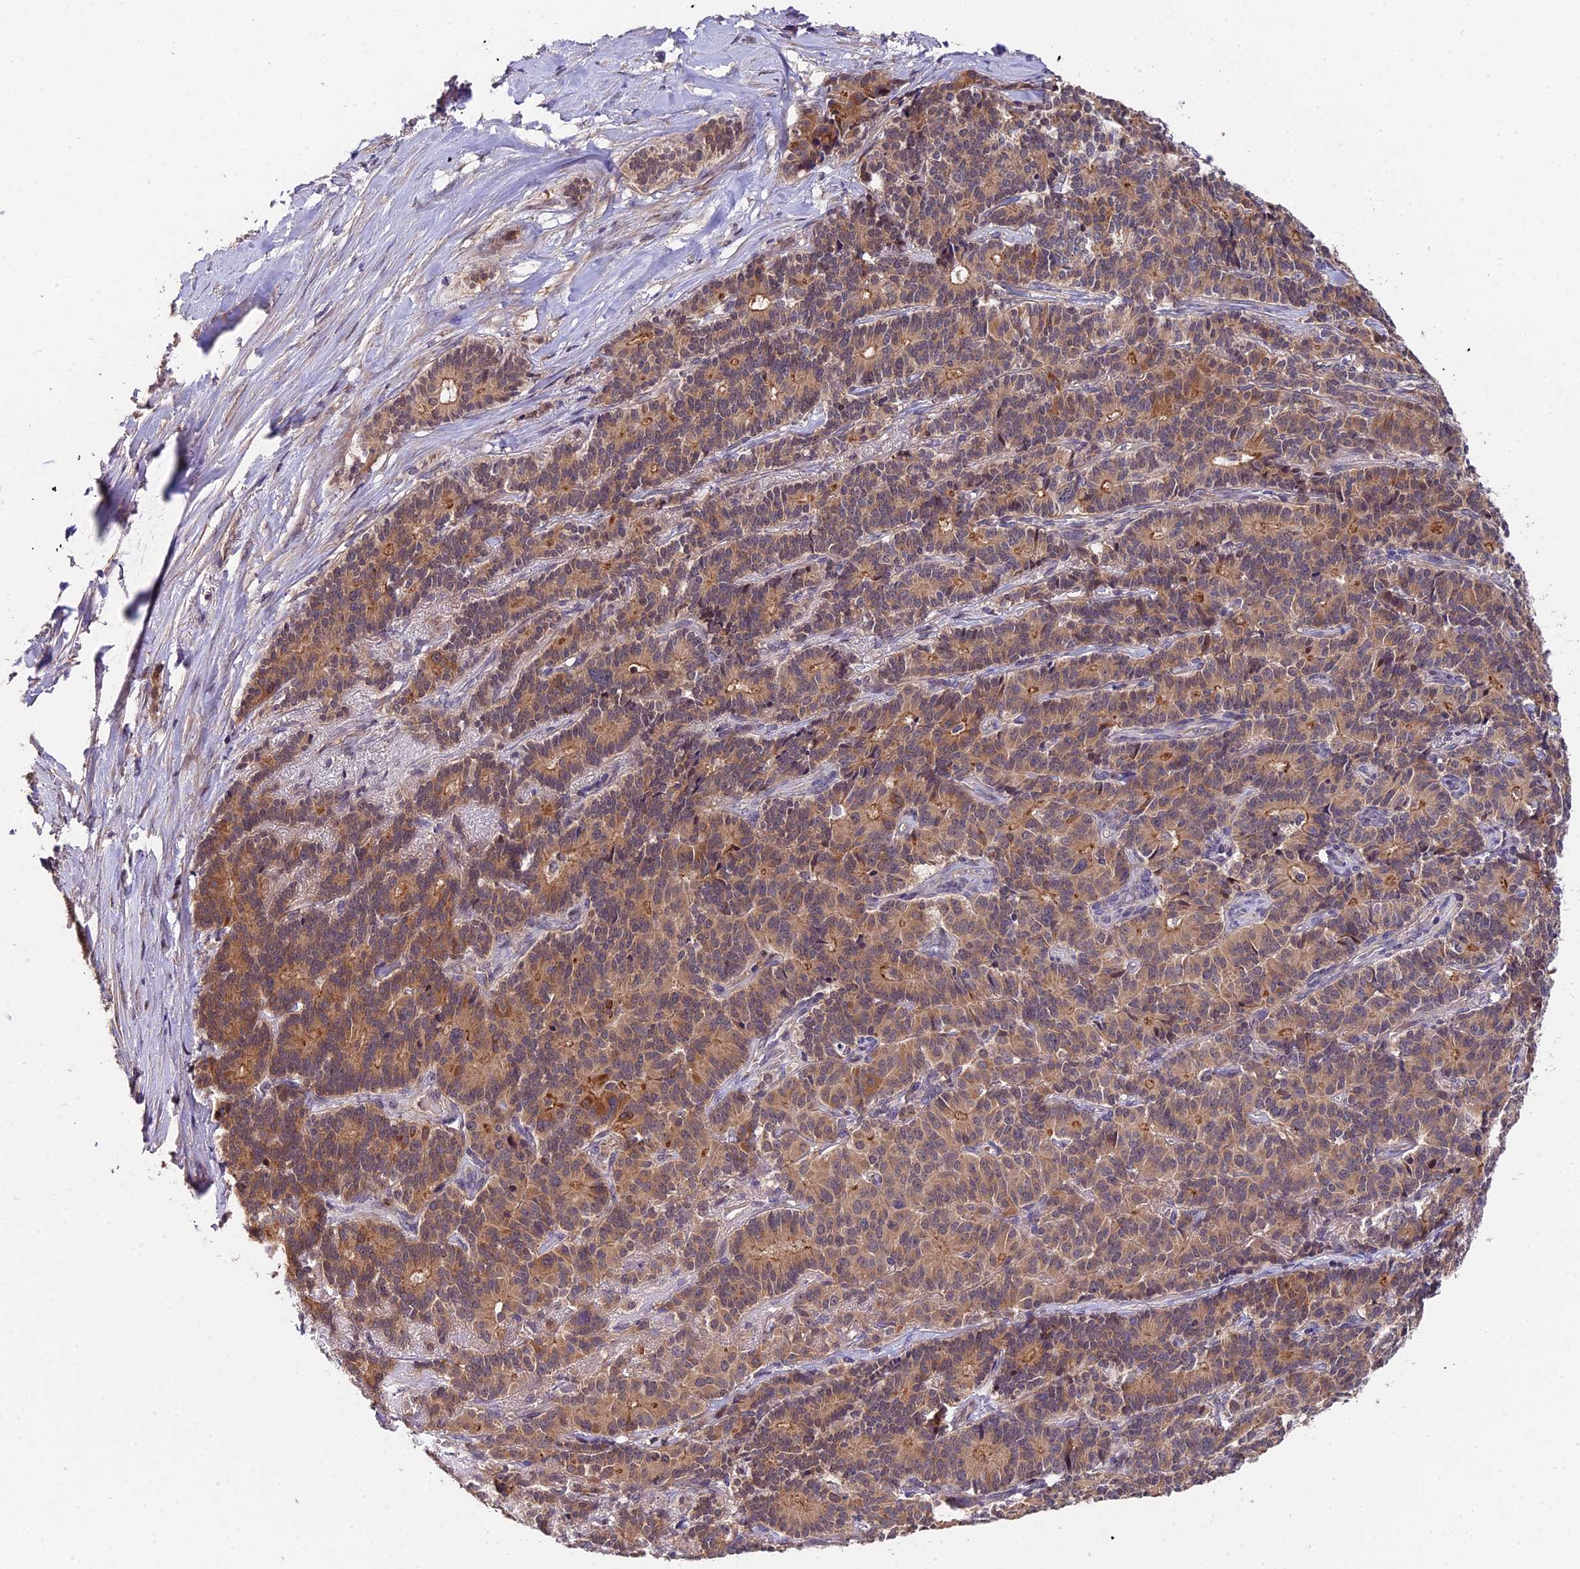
{"staining": {"intensity": "moderate", "quantity": ">75%", "location": "cytoplasmic/membranous"}, "tissue": "pancreatic cancer", "cell_type": "Tumor cells", "image_type": "cancer", "snomed": [{"axis": "morphology", "description": "Adenocarcinoma, NOS"}, {"axis": "topography", "description": "Pancreas"}], "caption": "Protein analysis of pancreatic adenocarcinoma tissue exhibits moderate cytoplasmic/membranous expression in approximately >75% of tumor cells.", "gene": "TRMT1", "patient": {"sex": "female", "age": 74}}